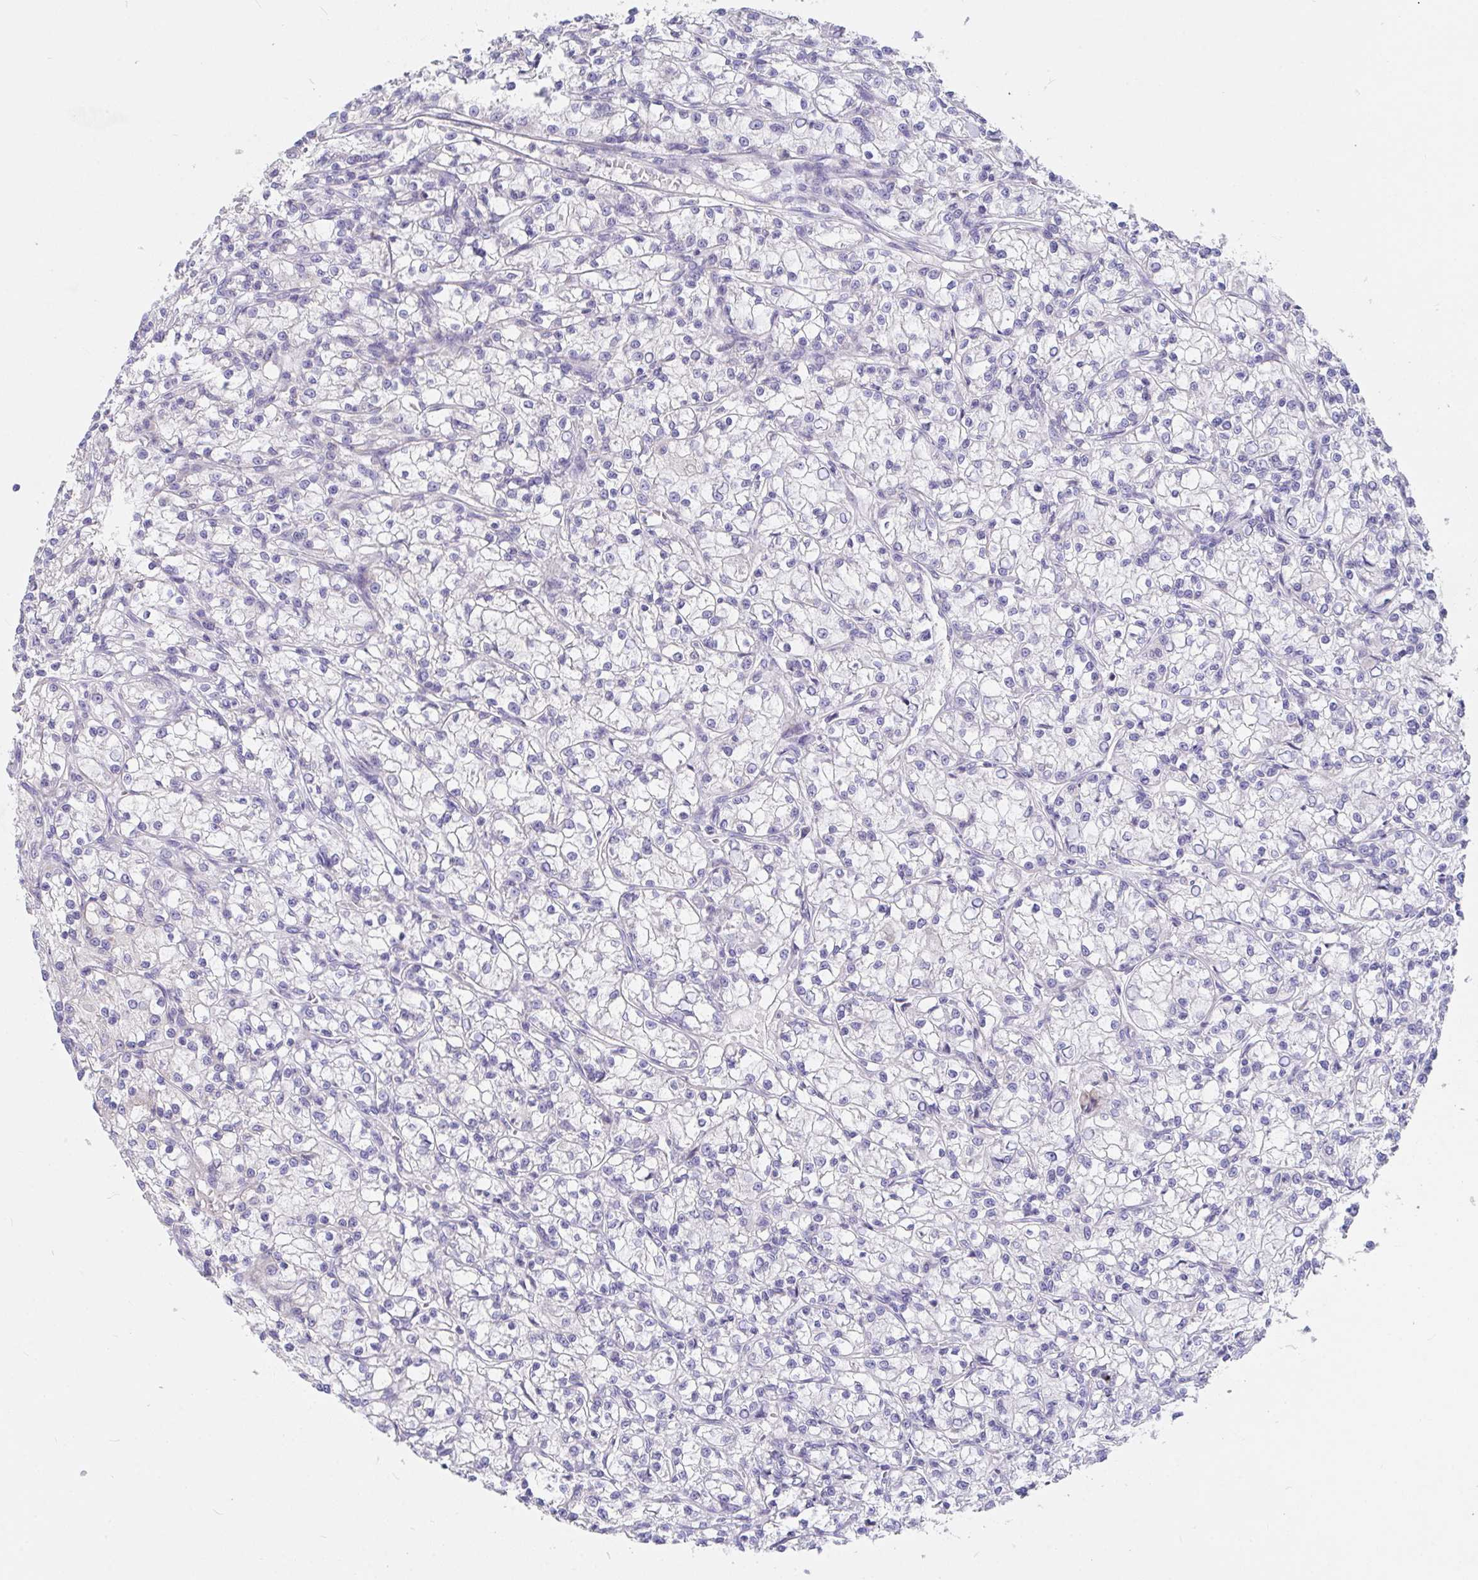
{"staining": {"intensity": "negative", "quantity": "none", "location": "none"}, "tissue": "renal cancer", "cell_type": "Tumor cells", "image_type": "cancer", "snomed": [{"axis": "morphology", "description": "Adenocarcinoma, NOS"}, {"axis": "topography", "description": "Kidney"}], "caption": "The immunohistochemistry photomicrograph has no significant staining in tumor cells of renal cancer tissue.", "gene": "ZNF561", "patient": {"sex": "female", "age": 59}}